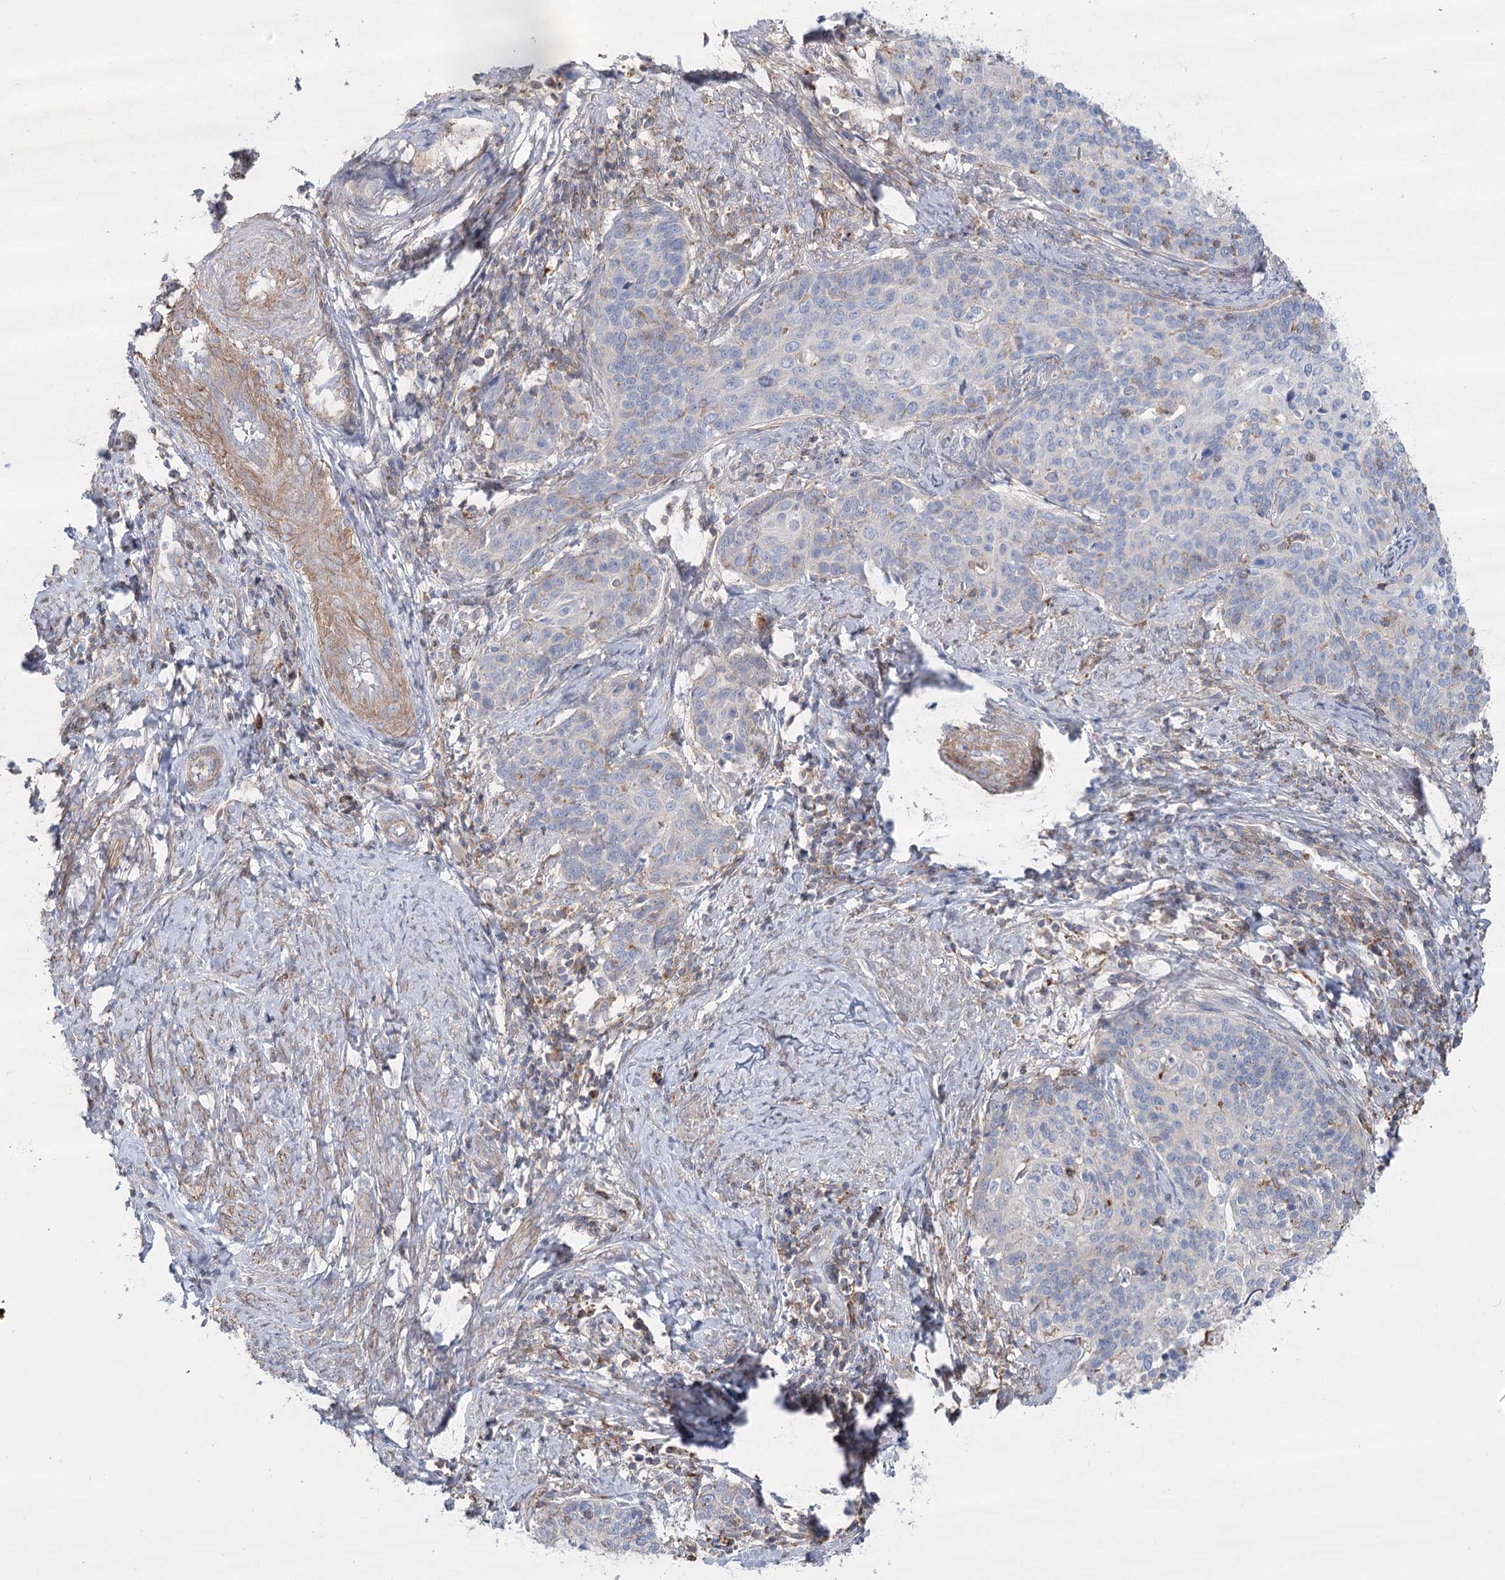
{"staining": {"intensity": "negative", "quantity": "none", "location": "none"}, "tissue": "cervical cancer", "cell_type": "Tumor cells", "image_type": "cancer", "snomed": [{"axis": "morphology", "description": "Squamous cell carcinoma, NOS"}, {"axis": "topography", "description": "Cervix"}], "caption": "Human cervical cancer (squamous cell carcinoma) stained for a protein using IHC displays no positivity in tumor cells.", "gene": "LARP1B", "patient": {"sex": "female", "age": 39}}